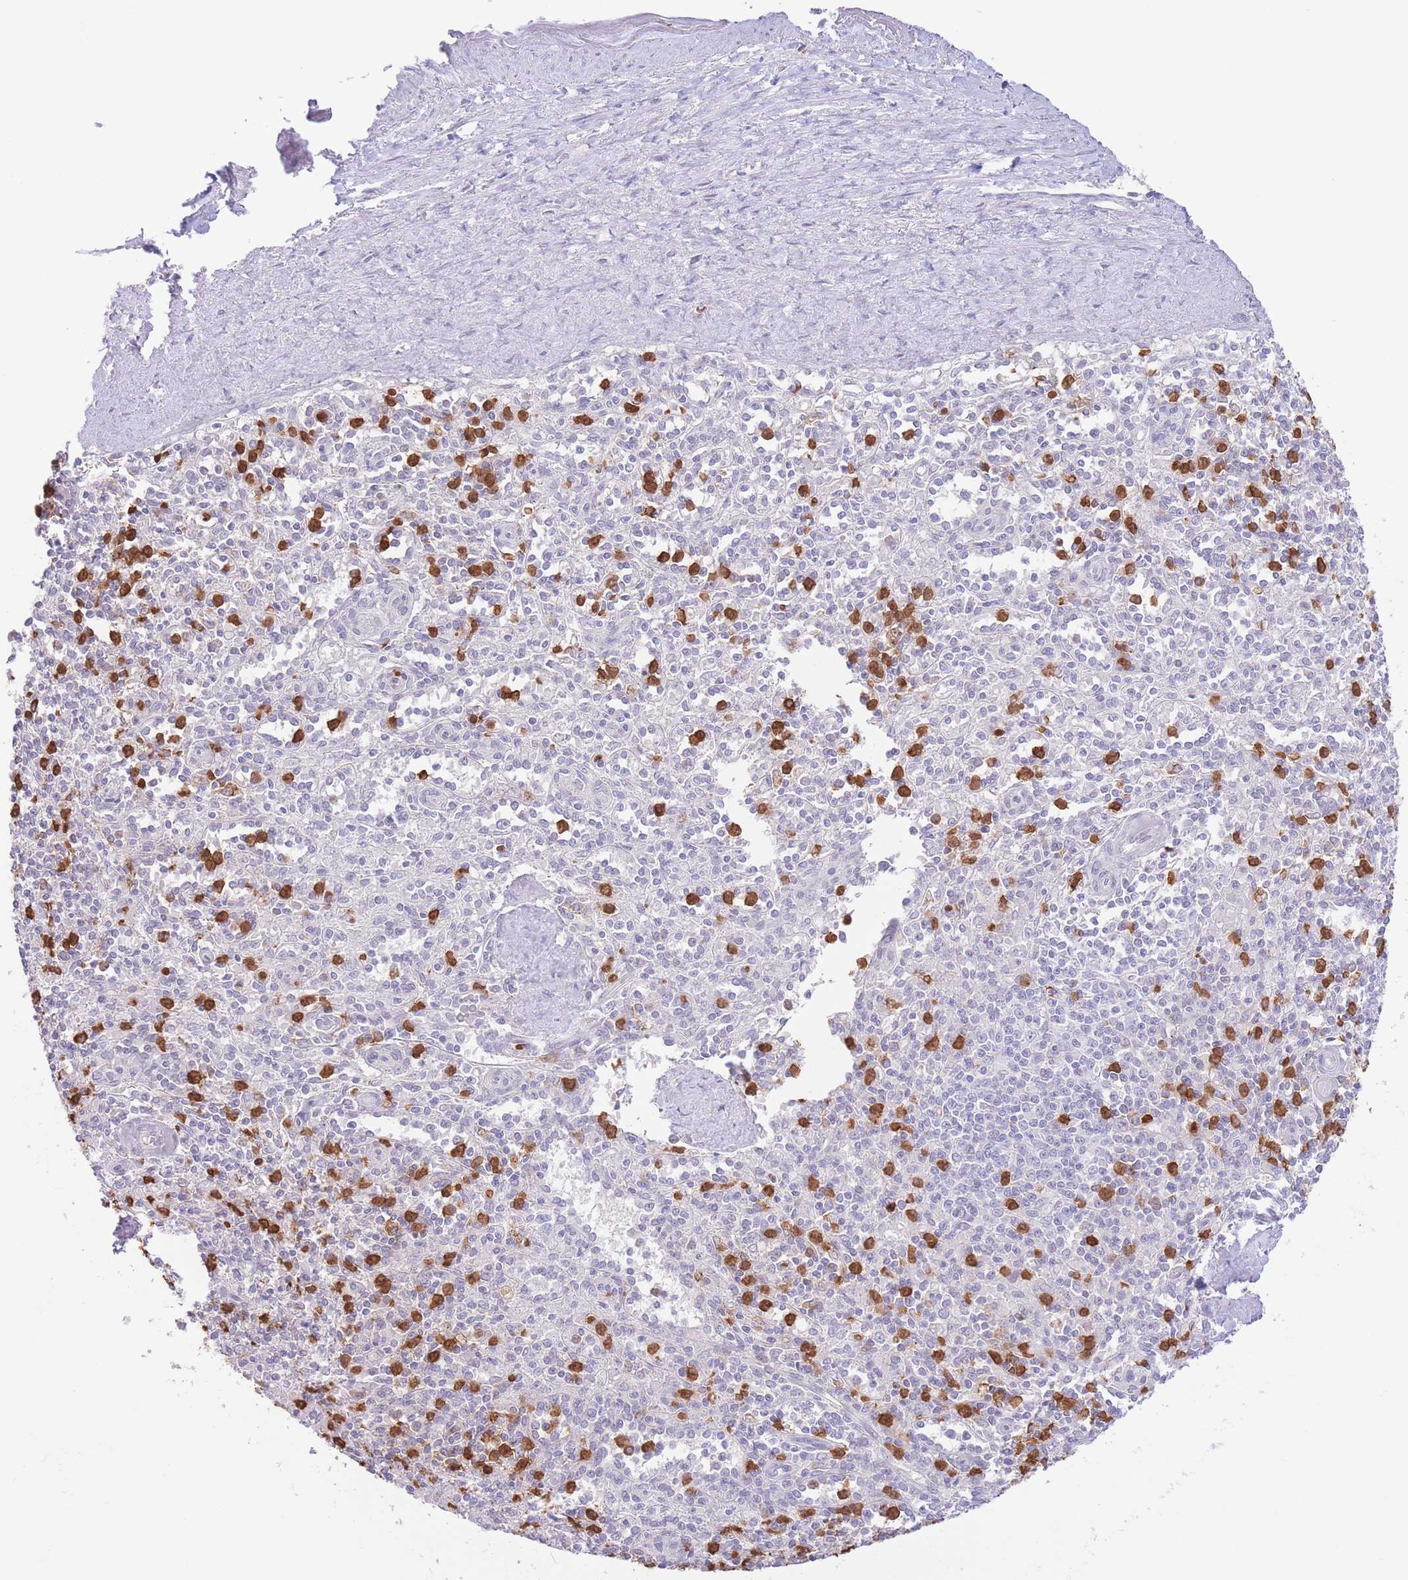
{"staining": {"intensity": "strong", "quantity": "<25%", "location": "cytoplasmic/membranous"}, "tissue": "spleen", "cell_type": "Cells in red pulp", "image_type": "normal", "snomed": [{"axis": "morphology", "description": "Normal tissue, NOS"}, {"axis": "topography", "description": "Spleen"}], "caption": "This is a photomicrograph of IHC staining of normal spleen, which shows strong positivity in the cytoplasmic/membranous of cells in red pulp.", "gene": "LCLAT1", "patient": {"sex": "female", "age": 70}}